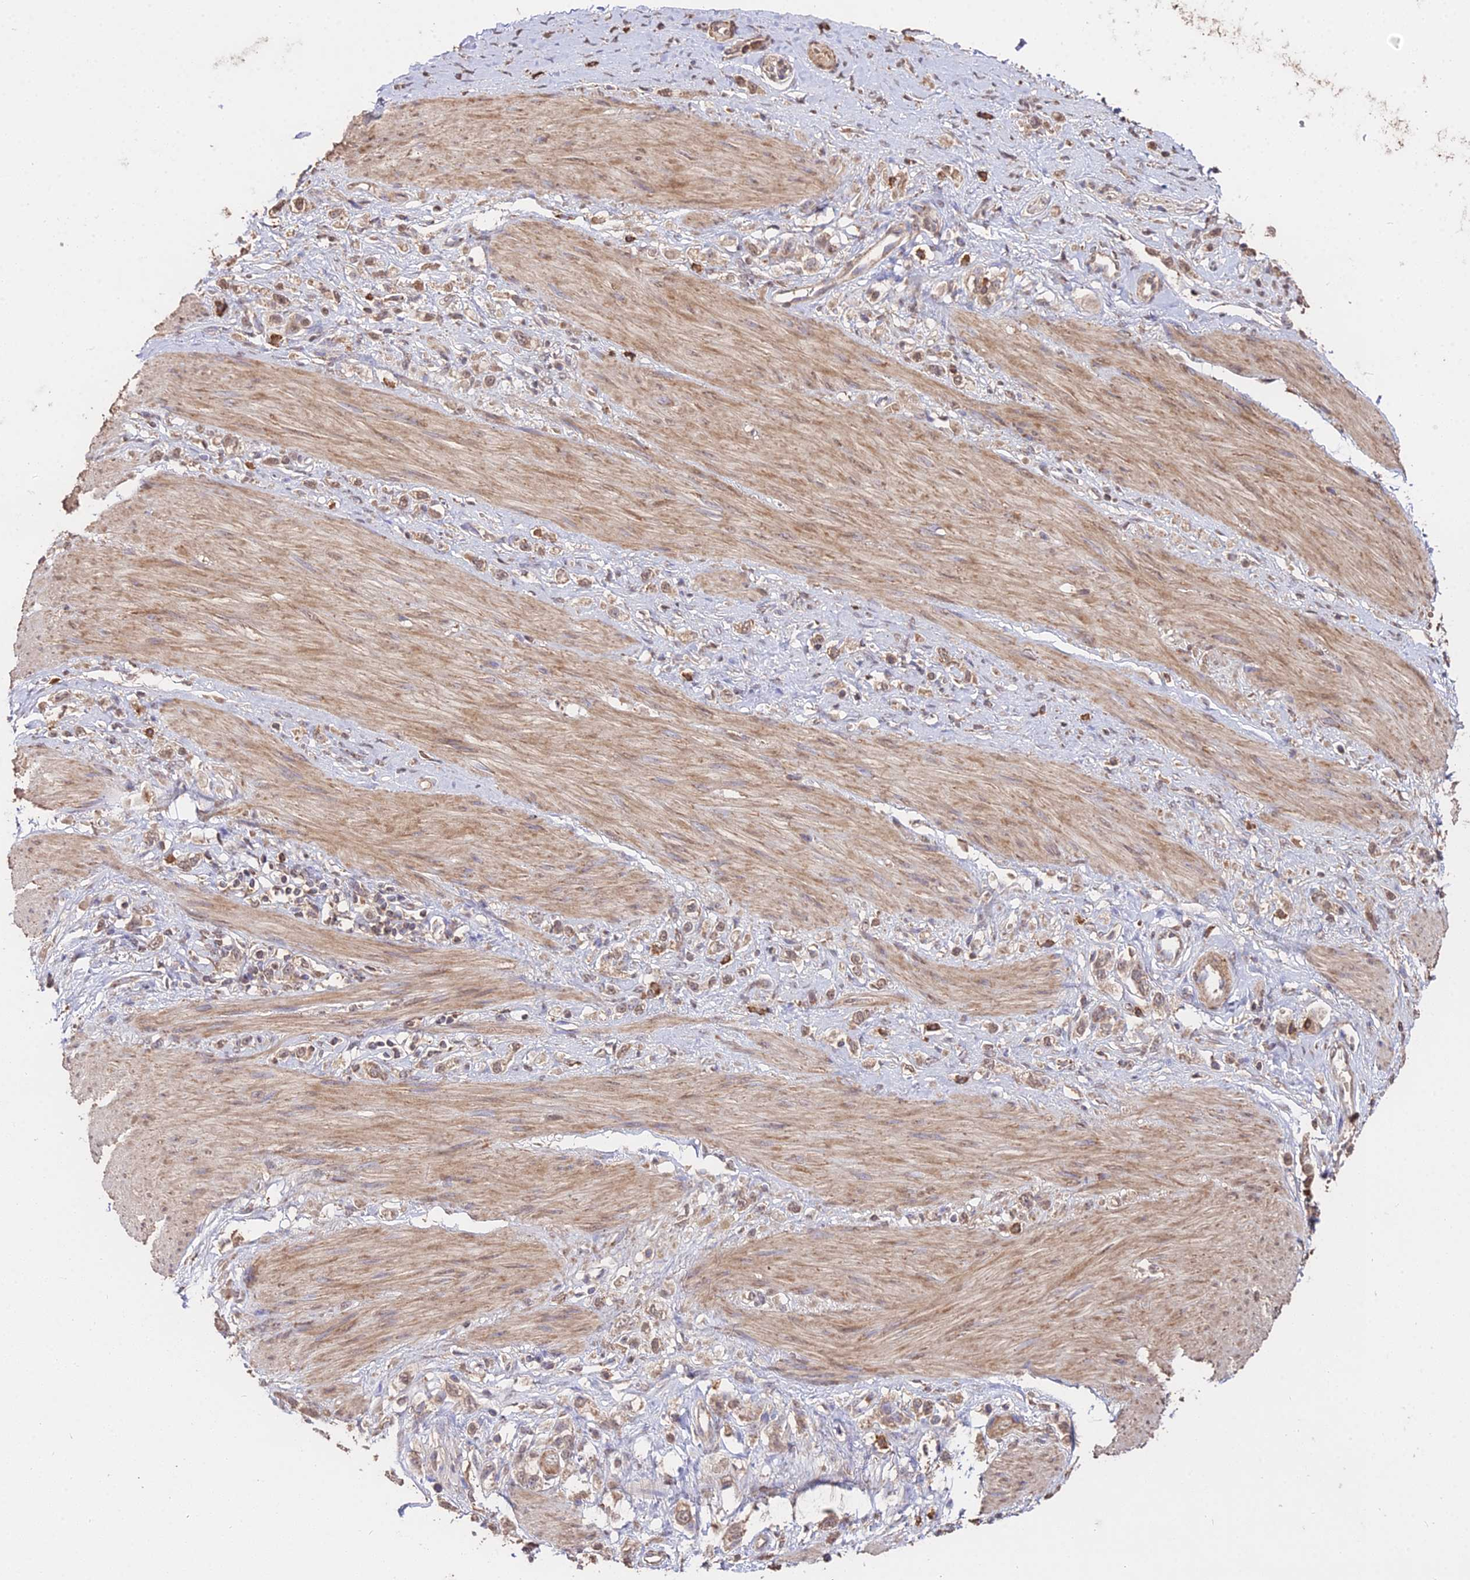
{"staining": {"intensity": "weak", "quantity": ">75%", "location": "cytoplasmic/membranous,nuclear"}, "tissue": "stomach cancer", "cell_type": "Tumor cells", "image_type": "cancer", "snomed": [{"axis": "morphology", "description": "Adenocarcinoma, NOS"}, {"axis": "topography", "description": "Stomach"}], "caption": "Human stomach cancer stained with a brown dye displays weak cytoplasmic/membranous and nuclear positive staining in approximately >75% of tumor cells.", "gene": "METTL13", "patient": {"sex": "female", "age": 65}}